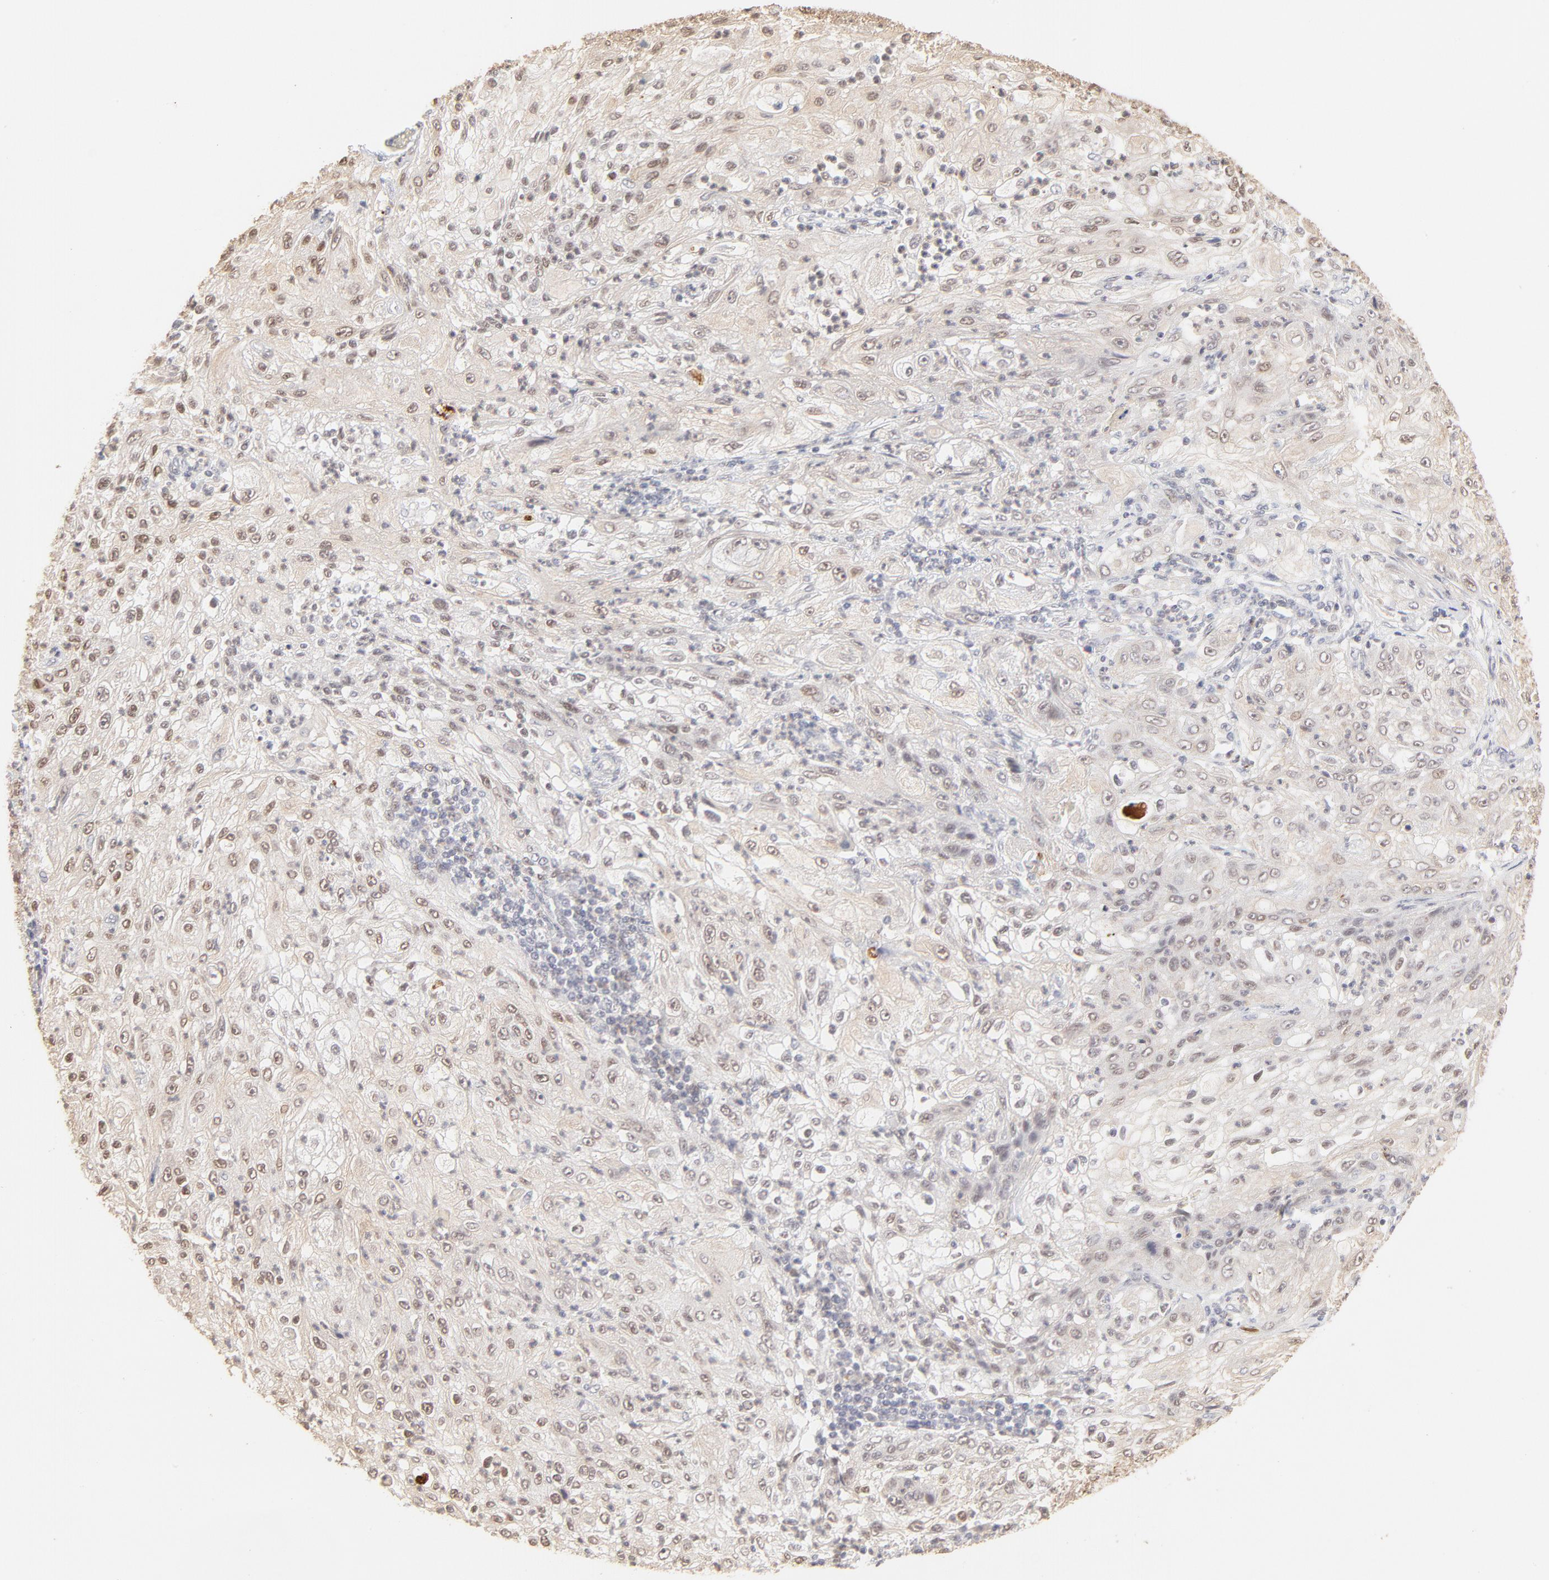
{"staining": {"intensity": "weak", "quantity": "<25%", "location": "nuclear"}, "tissue": "lung cancer", "cell_type": "Tumor cells", "image_type": "cancer", "snomed": [{"axis": "morphology", "description": "Inflammation, NOS"}, {"axis": "morphology", "description": "Squamous cell carcinoma, NOS"}, {"axis": "topography", "description": "Lymph node"}, {"axis": "topography", "description": "Soft tissue"}, {"axis": "topography", "description": "Lung"}], "caption": "This is an immunohistochemistry (IHC) histopathology image of human lung cancer (squamous cell carcinoma). There is no positivity in tumor cells.", "gene": "PBX3", "patient": {"sex": "male", "age": 66}}